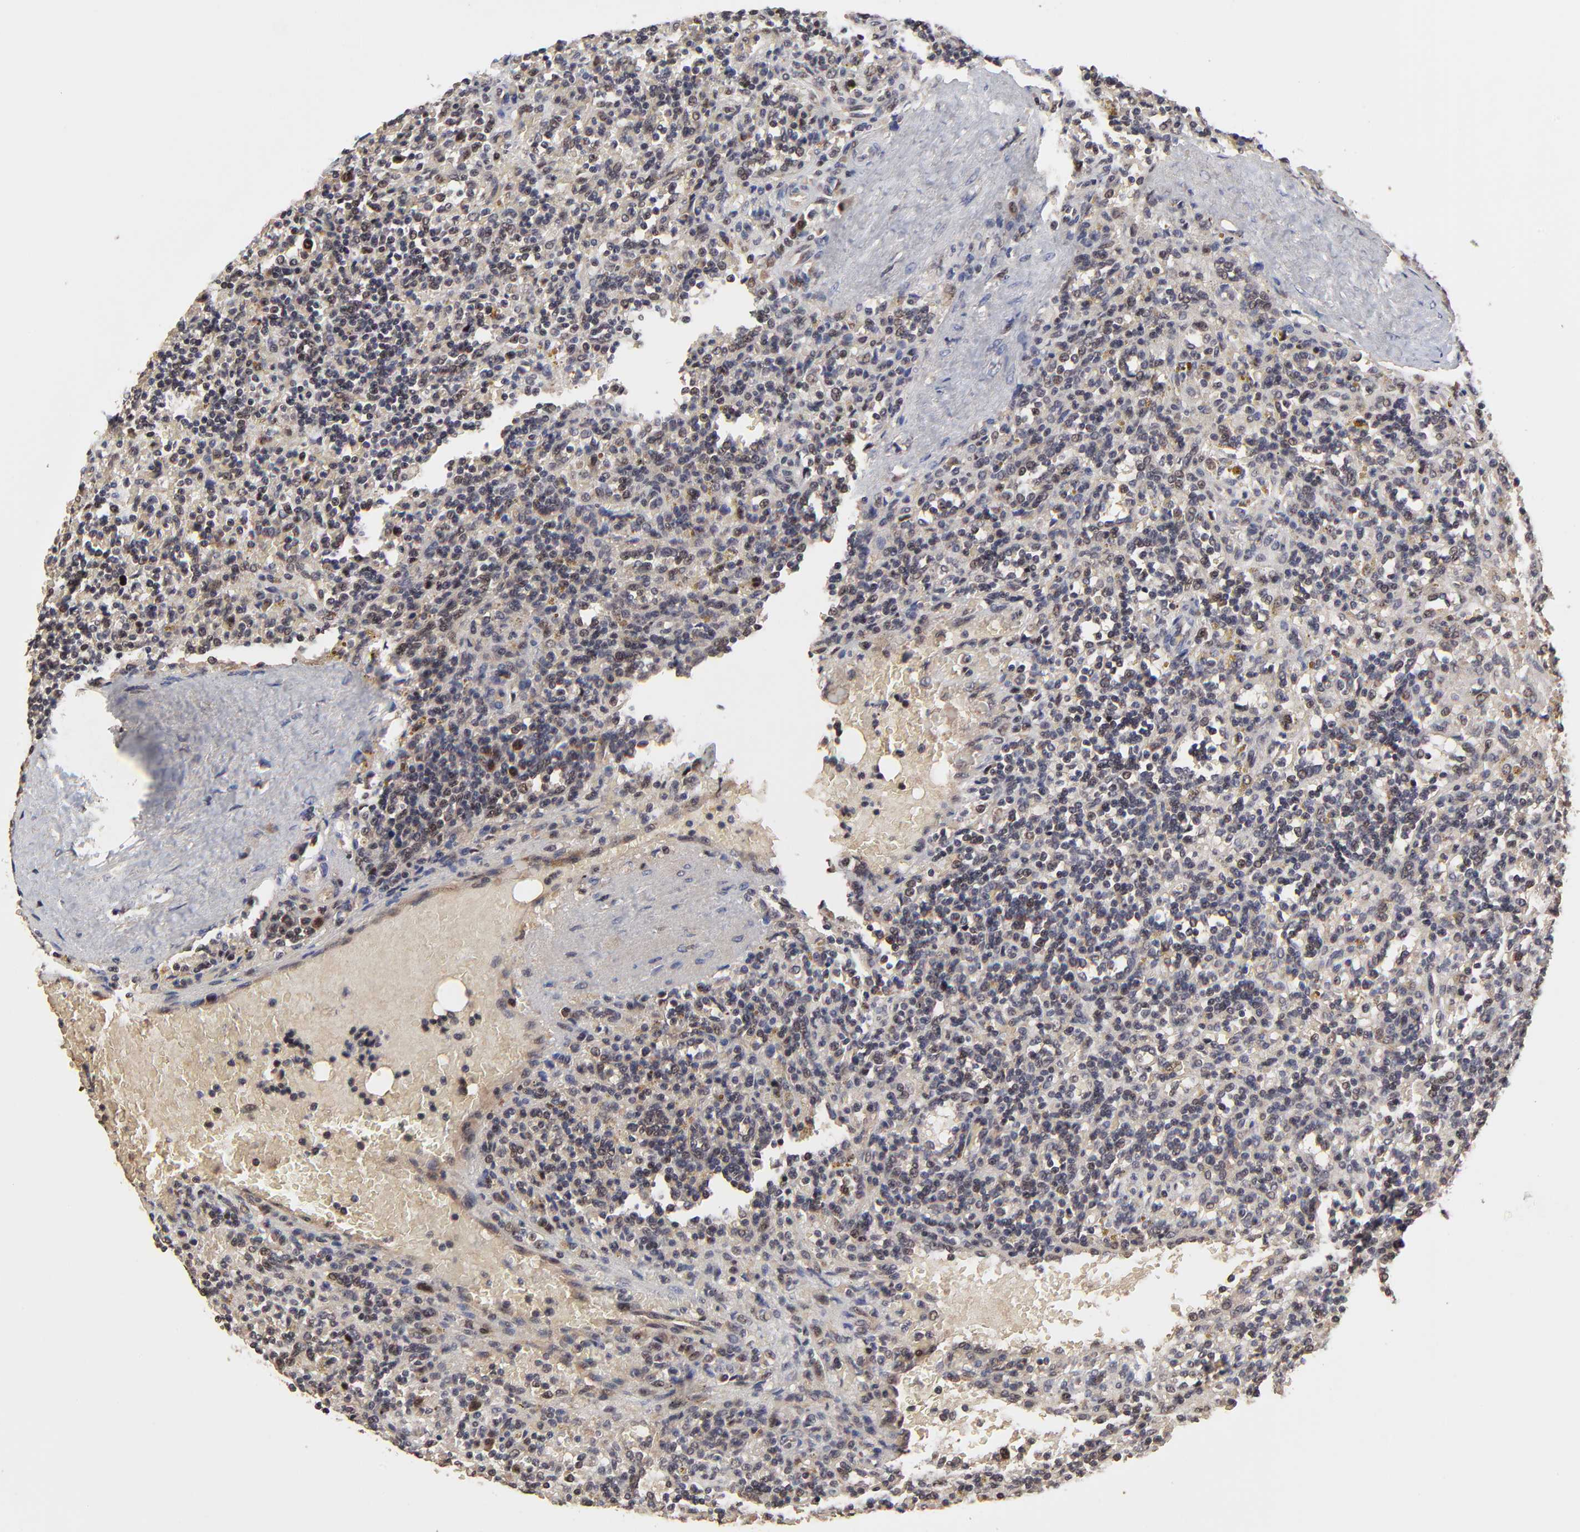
{"staining": {"intensity": "weak", "quantity": "25%-75%", "location": "cytoplasmic/membranous"}, "tissue": "lymphoma", "cell_type": "Tumor cells", "image_type": "cancer", "snomed": [{"axis": "morphology", "description": "Malignant lymphoma, non-Hodgkin's type, Low grade"}, {"axis": "topography", "description": "Spleen"}], "caption": "Immunohistochemical staining of lymphoma shows low levels of weak cytoplasmic/membranous positivity in about 25%-75% of tumor cells.", "gene": "FRMD8", "patient": {"sex": "male", "age": 67}}